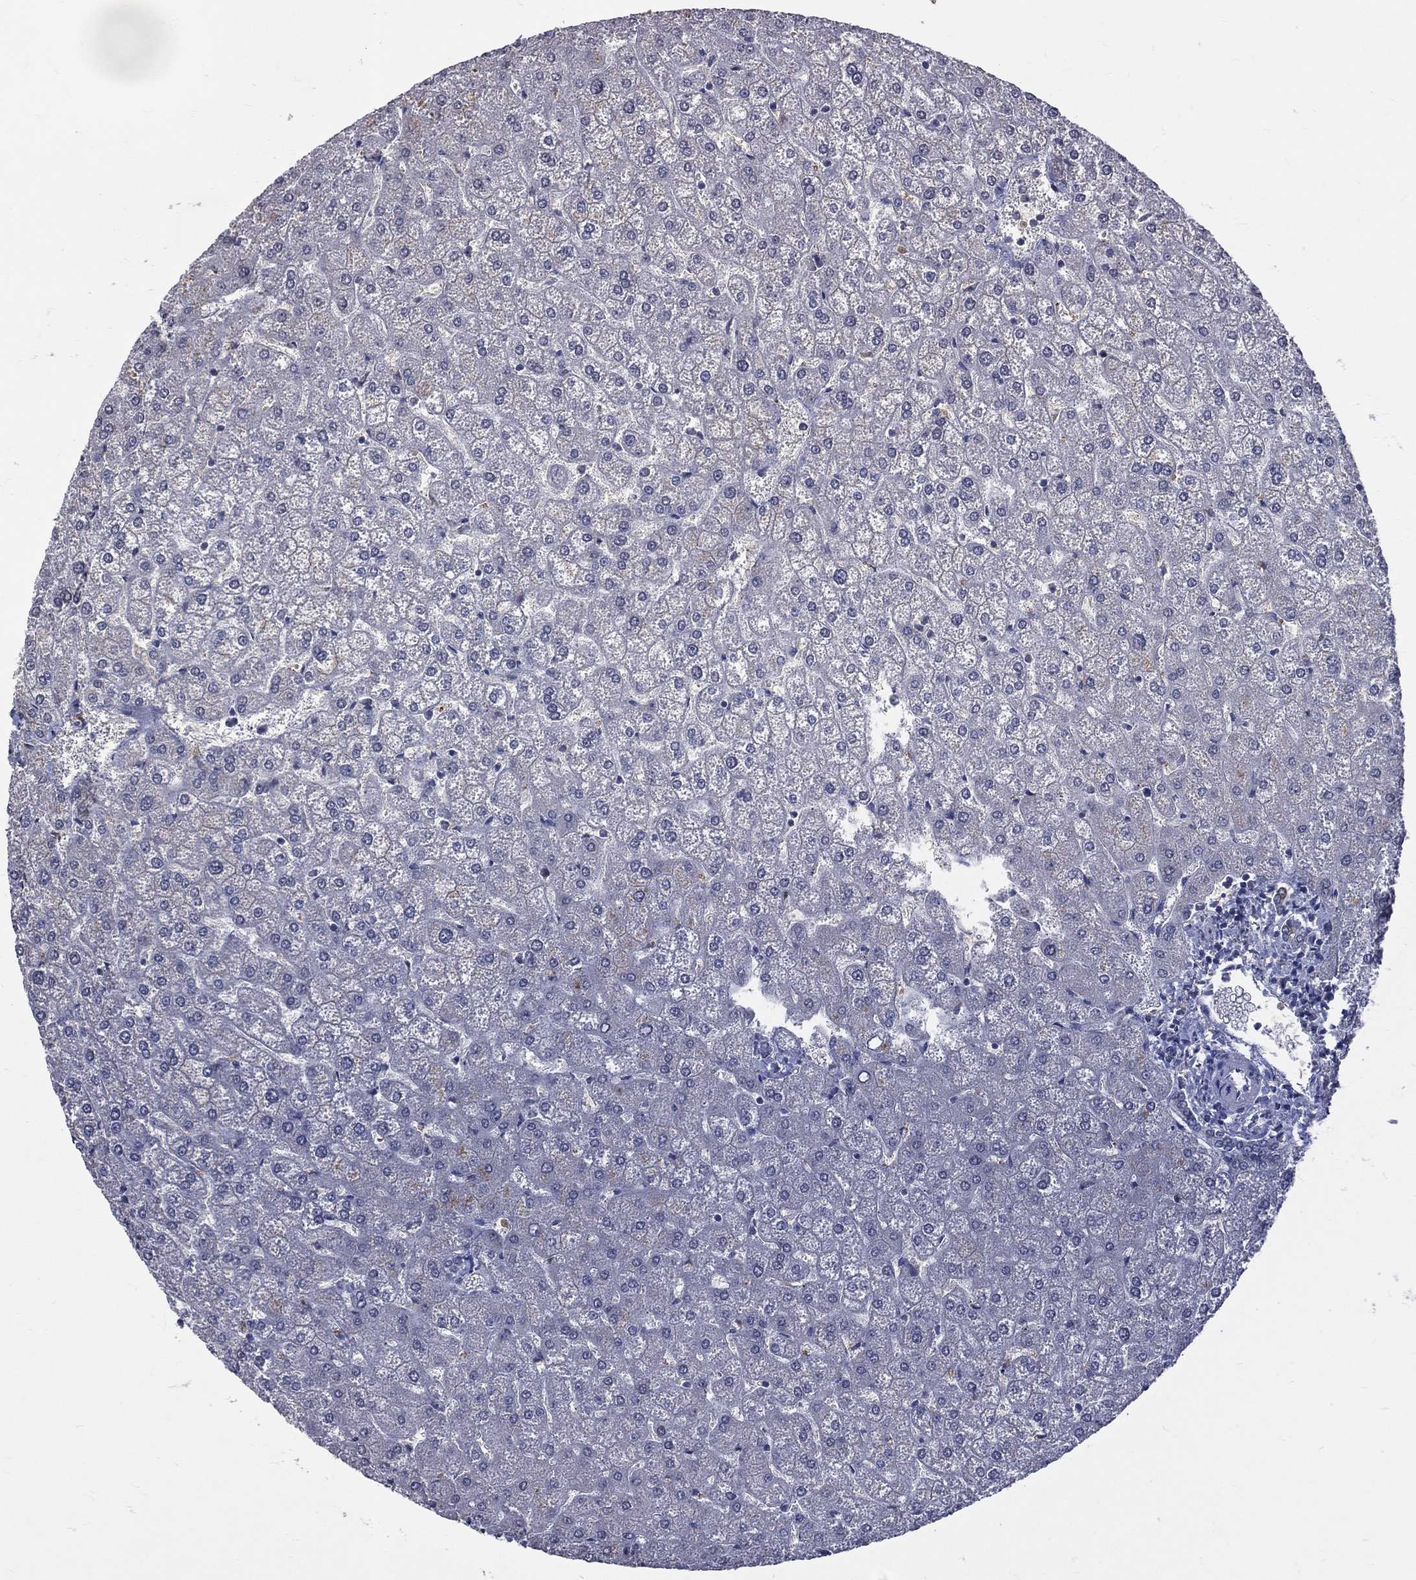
{"staining": {"intensity": "negative", "quantity": "none", "location": "none"}, "tissue": "liver", "cell_type": "Cholangiocytes", "image_type": "normal", "snomed": [{"axis": "morphology", "description": "Normal tissue, NOS"}, {"axis": "topography", "description": "Liver"}], "caption": "This micrograph is of unremarkable liver stained with immunohistochemistry (IHC) to label a protein in brown with the nuclei are counter-stained blue. There is no expression in cholangiocytes. (DAB (3,3'-diaminobenzidine) IHC, high magnification).", "gene": "DSG4", "patient": {"sex": "female", "age": 32}}